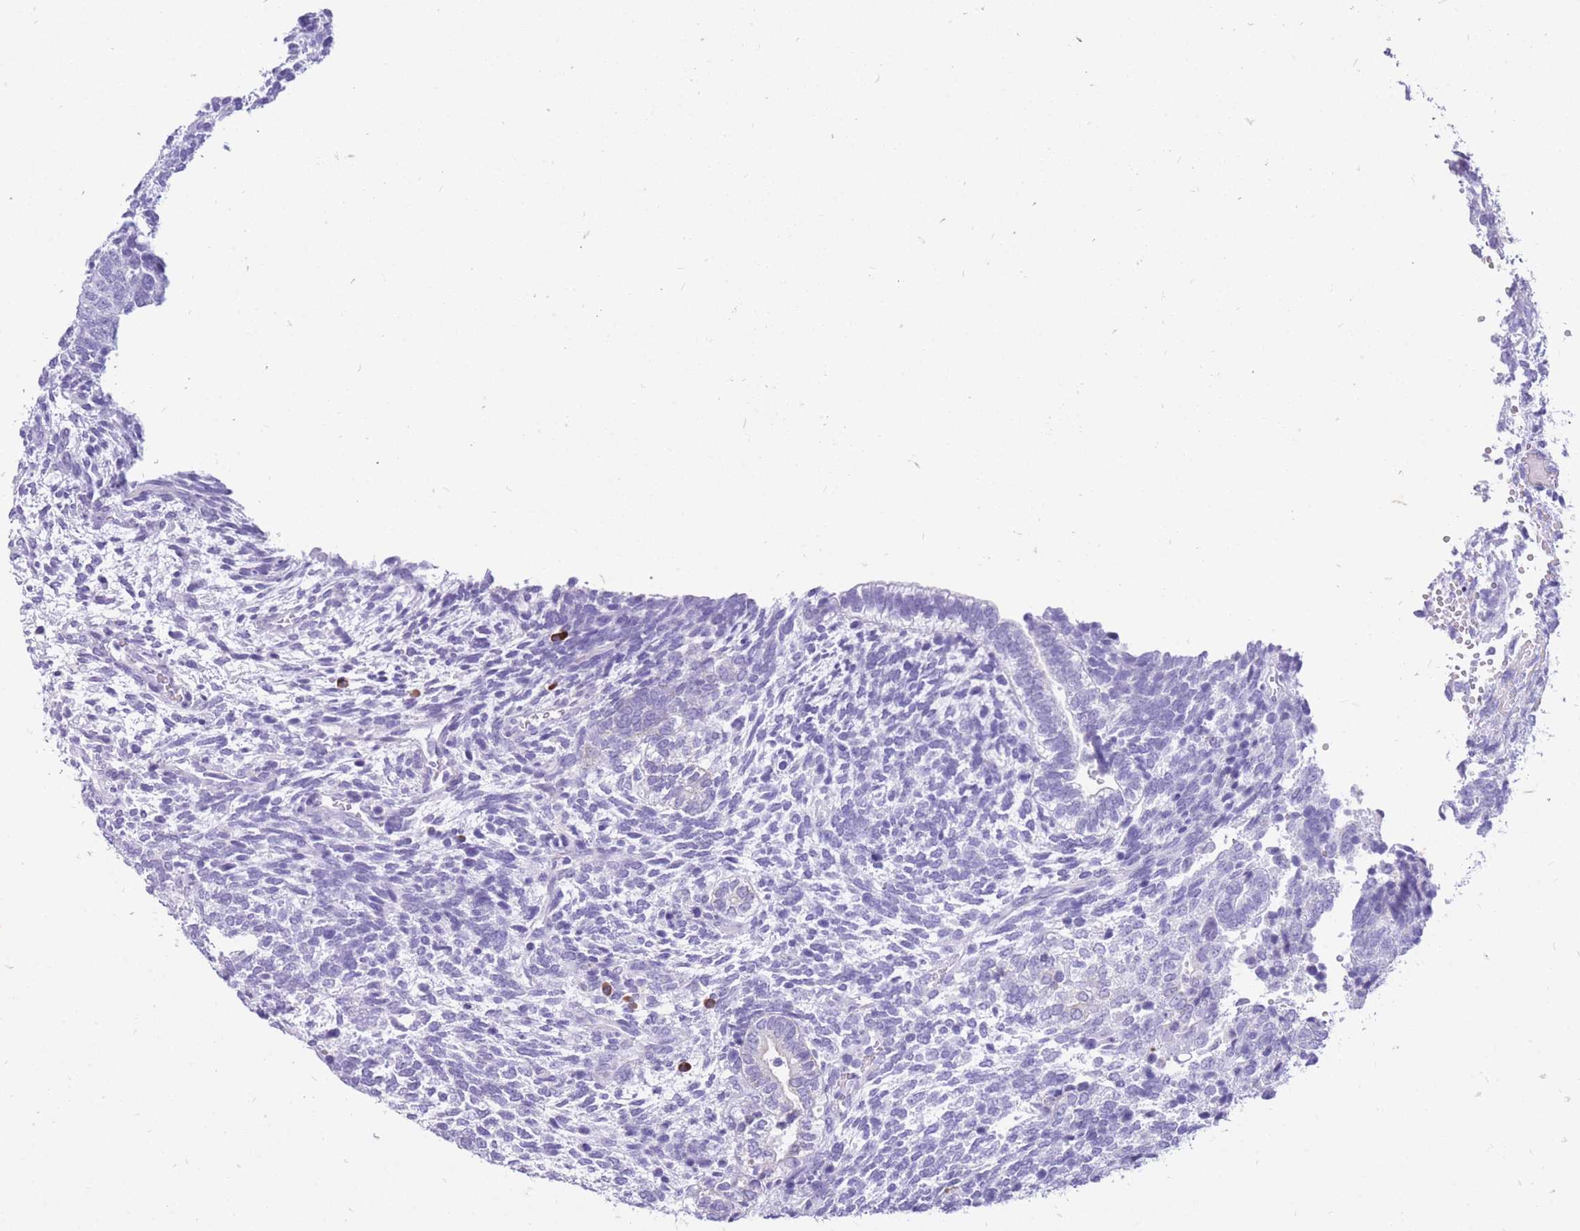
{"staining": {"intensity": "negative", "quantity": "none", "location": "none"}, "tissue": "testis cancer", "cell_type": "Tumor cells", "image_type": "cancer", "snomed": [{"axis": "morphology", "description": "Carcinoma, Embryonal, NOS"}, {"axis": "topography", "description": "Testis"}], "caption": "This is an IHC image of human testis embryonal carcinoma. There is no positivity in tumor cells.", "gene": "ZFP37", "patient": {"sex": "male", "age": 23}}